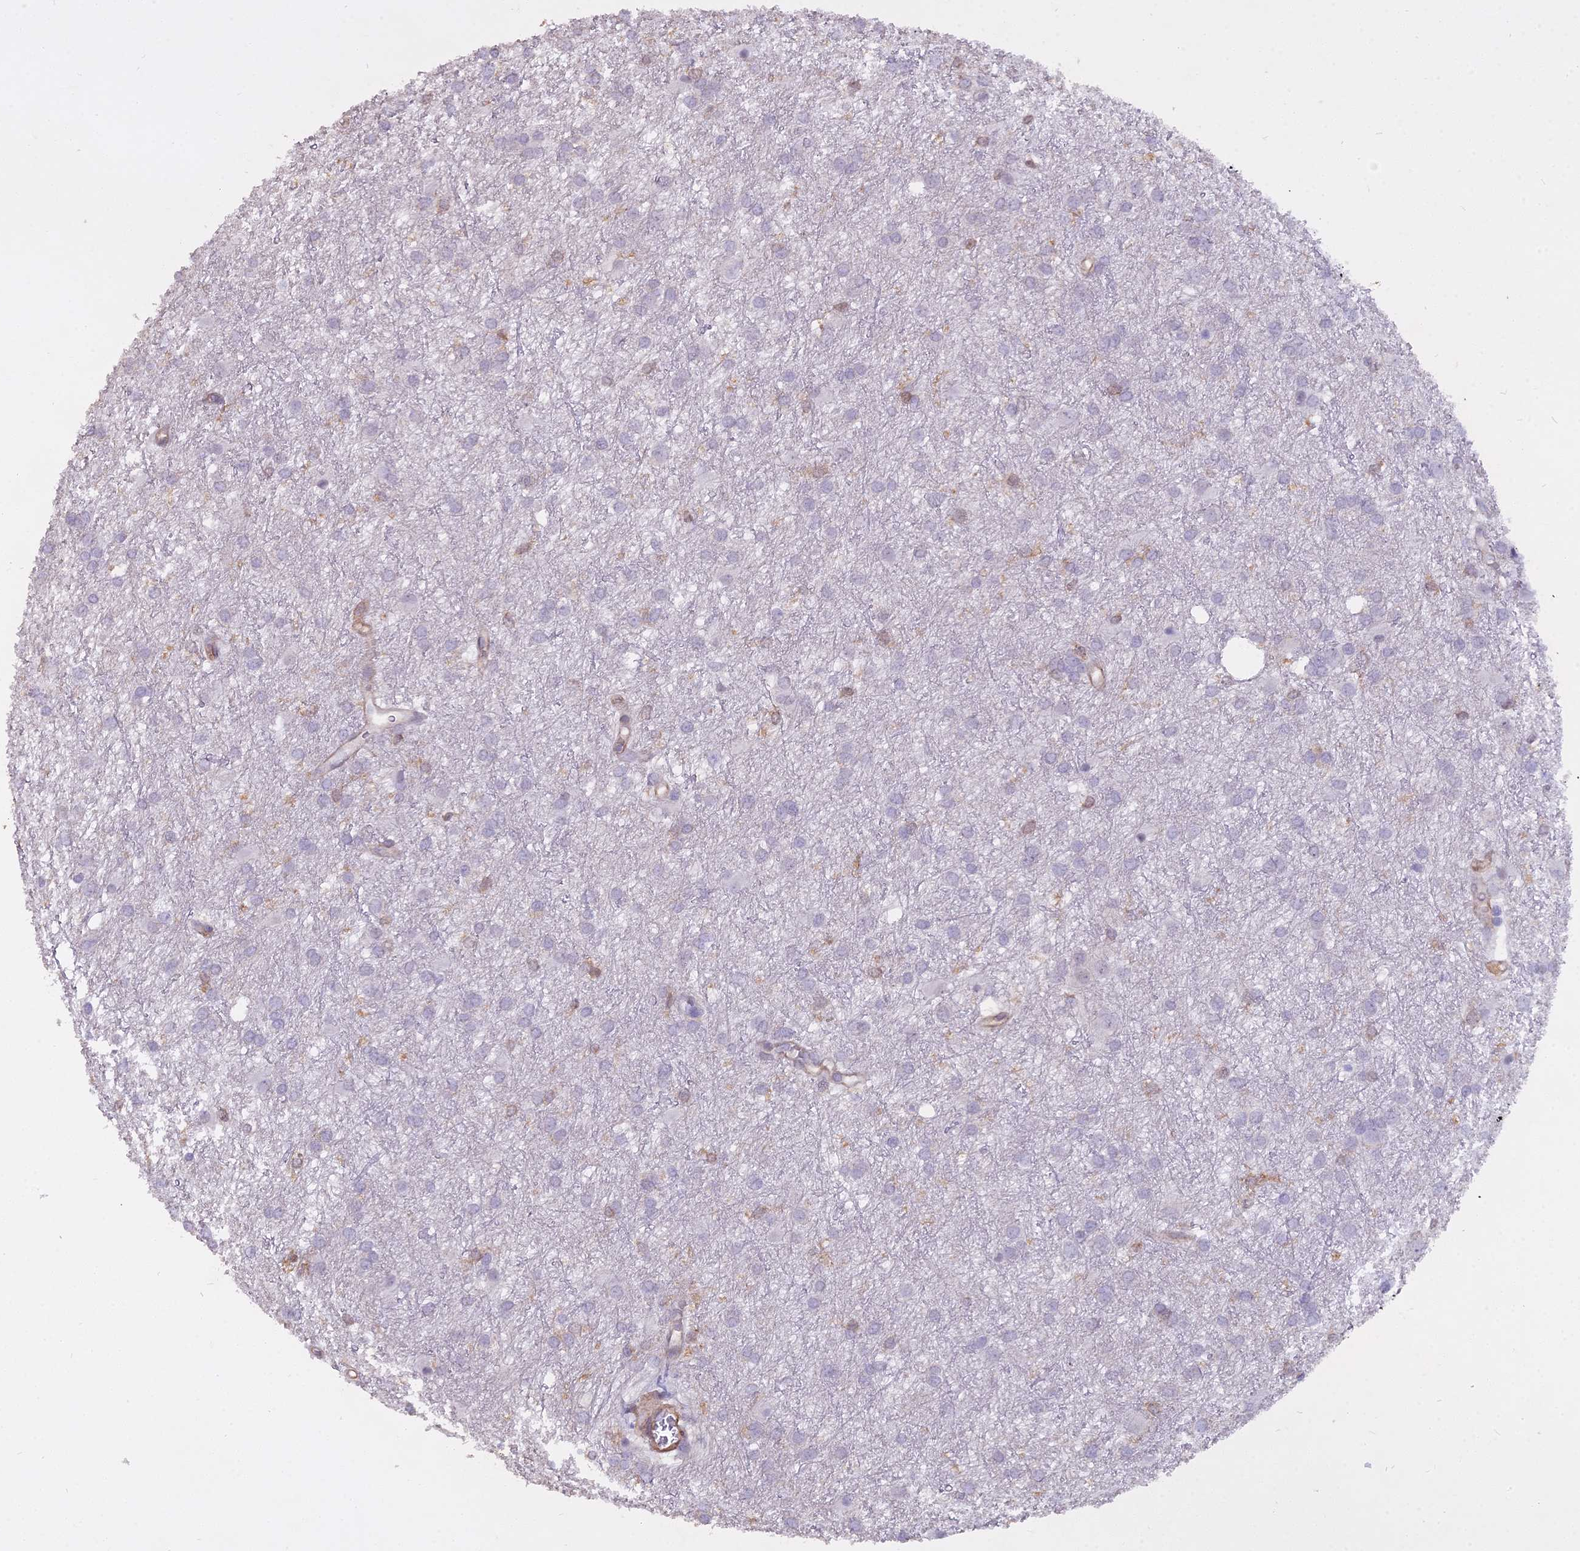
{"staining": {"intensity": "negative", "quantity": "none", "location": "none"}, "tissue": "glioma", "cell_type": "Tumor cells", "image_type": "cancer", "snomed": [{"axis": "morphology", "description": "Glioma, malignant, High grade"}, {"axis": "topography", "description": "Brain"}], "caption": "The photomicrograph shows no significant expression in tumor cells of glioma. (DAB (3,3'-diaminobenzidine) immunohistochemistry with hematoxylin counter stain).", "gene": "BLNK", "patient": {"sex": "female", "age": 50}}